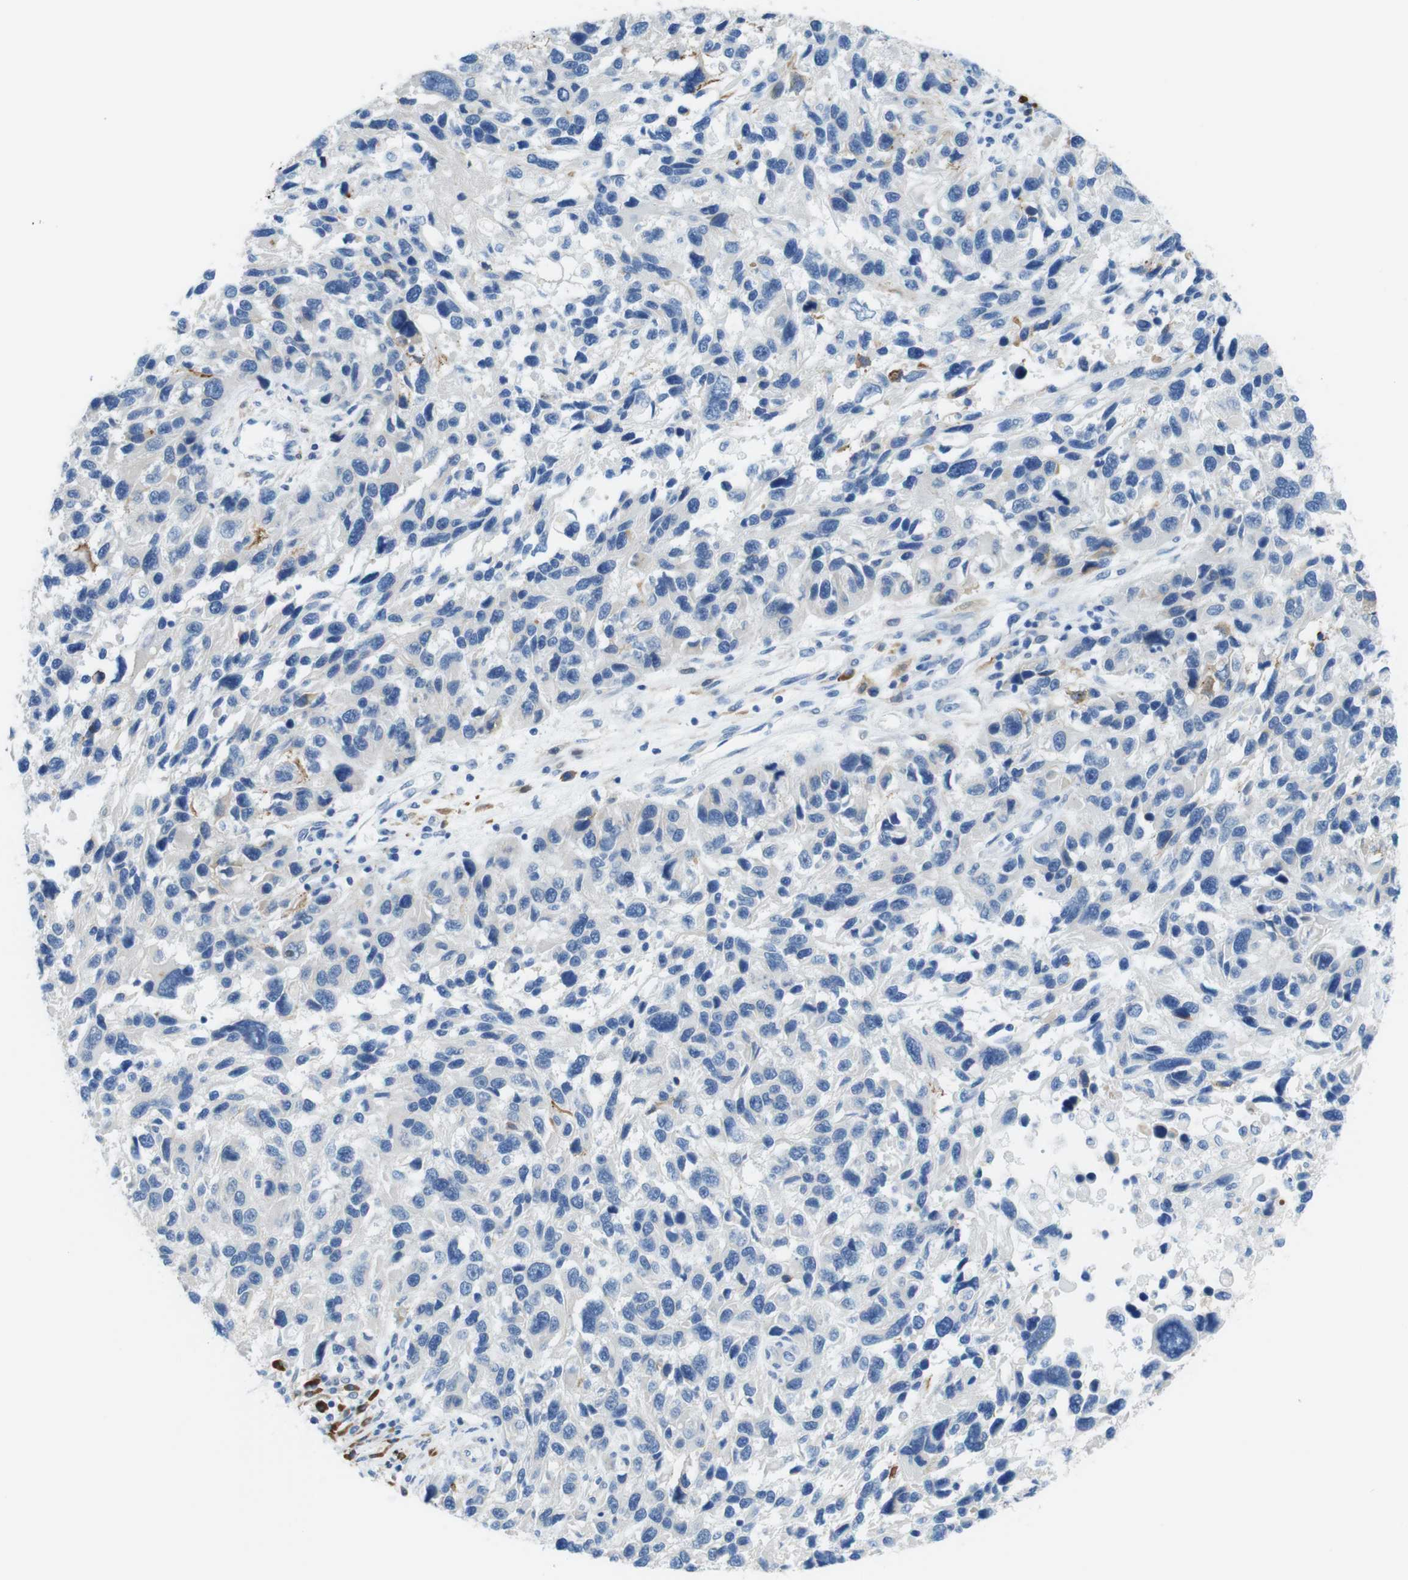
{"staining": {"intensity": "negative", "quantity": "none", "location": "none"}, "tissue": "melanoma", "cell_type": "Tumor cells", "image_type": "cancer", "snomed": [{"axis": "morphology", "description": "Malignant melanoma, NOS"}, {"axis": "topography", "description": "Skin"}], "caption": "There is no significant expression in tumor cells of melanoma. (DAB (3,3'-diaminobenzidine) immunohistochemistry visualized using brightfield microscopy, high magnification).", "gene": "CLMN", "patient": {"sex": "male", "age": 53}}